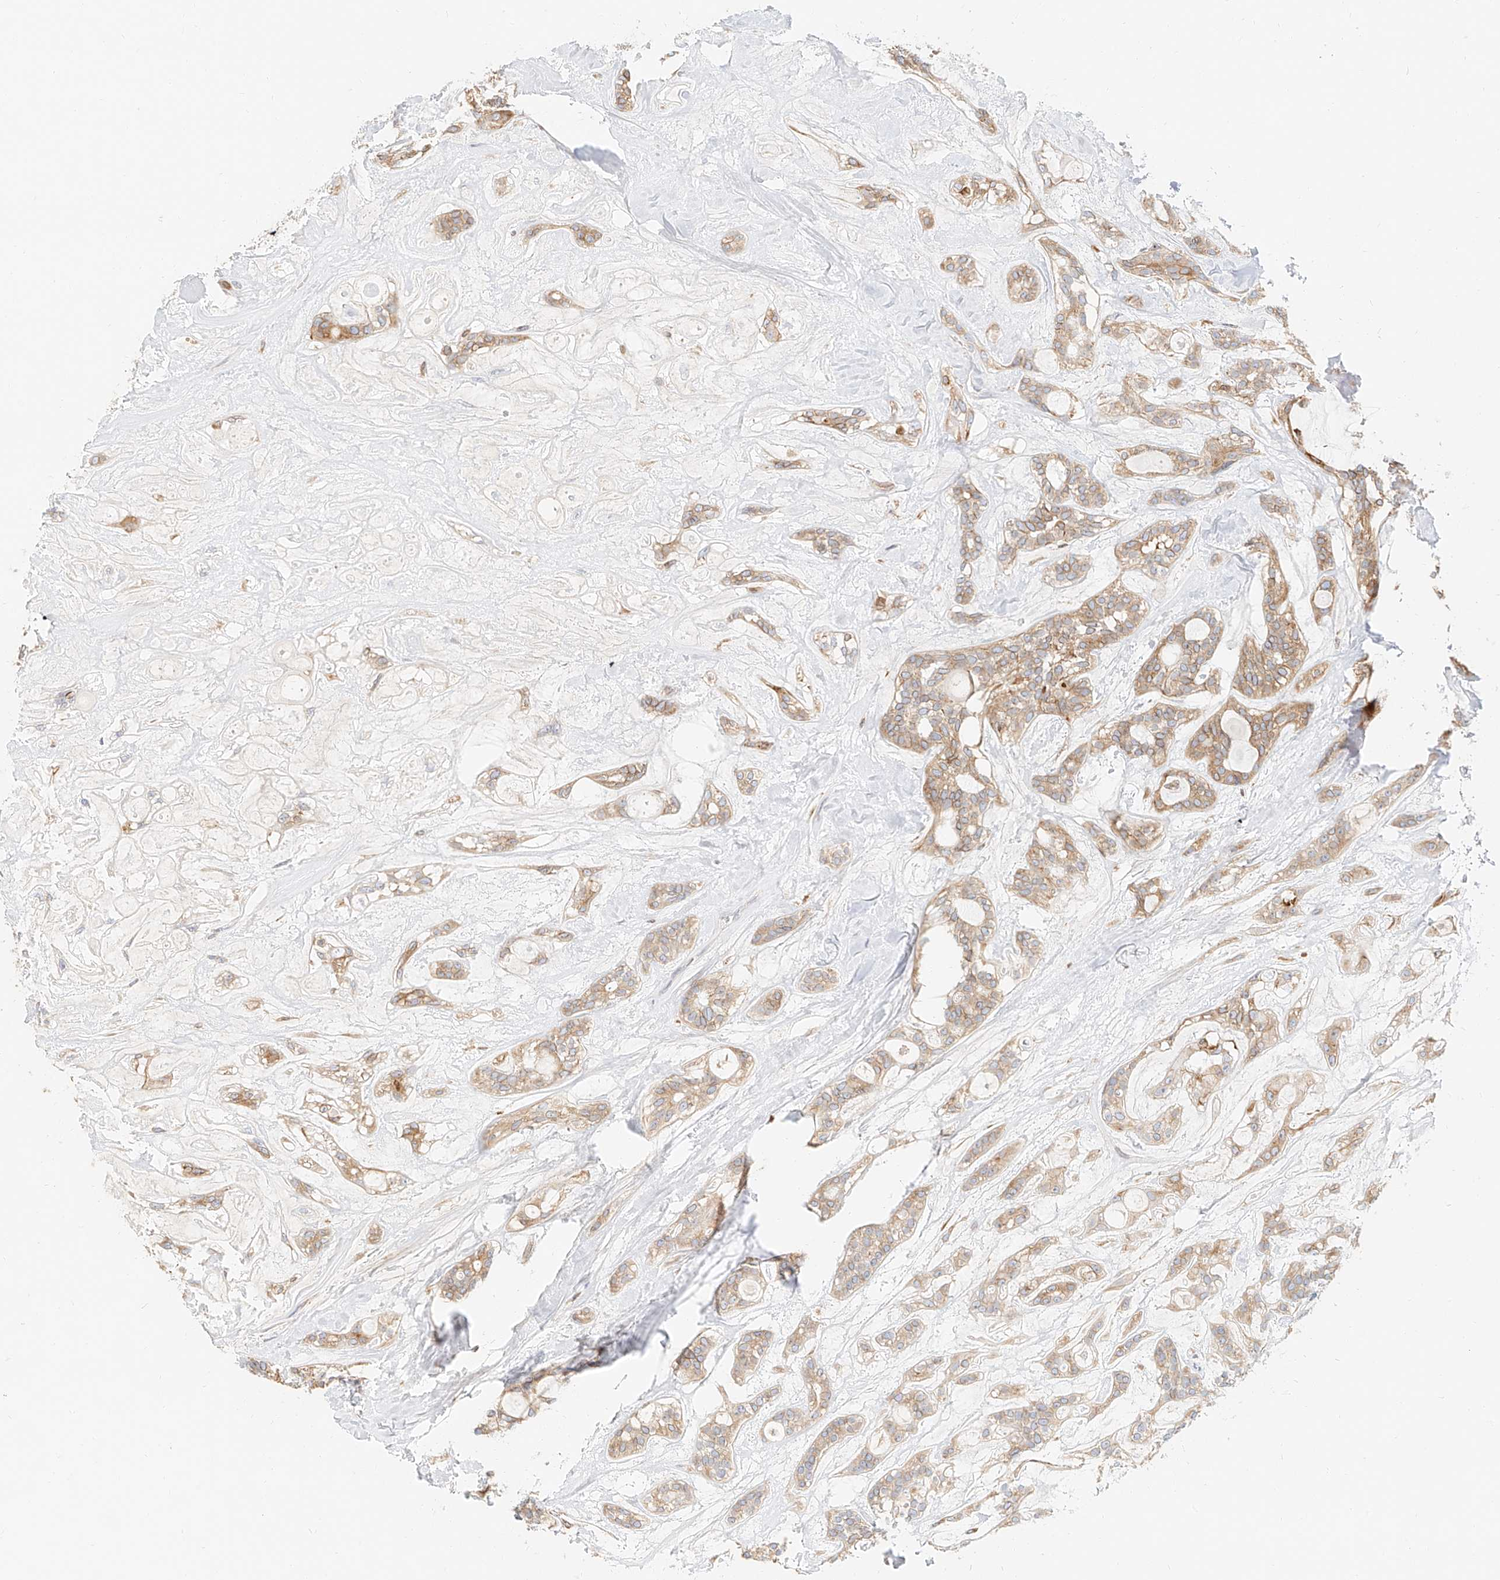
{"staining": {"intensity": "weak", "quantity": "25%-75%", "location": "cytoplasmic/membranous"}, "tissue": "head and neck cancer", "cell_type": "Tumor cells", "image_type": "cancer", "snomed": [{"axis": "morphology", "description": "Adenocarcinoma, NOS"}, {"axis": "topography", "description": "Head-Neck"}], "caption": "A brown stain highlights weak cytoplasmic/membranous staining of a protein in human head and neck adenocarcinoma tumor cells. (DAB (3,3'-diaminobenzidine) IHC with brightfield microscopy, high magnification).", "gene": "DHRS7", "patient": {"sex": "male", "age": 66}}